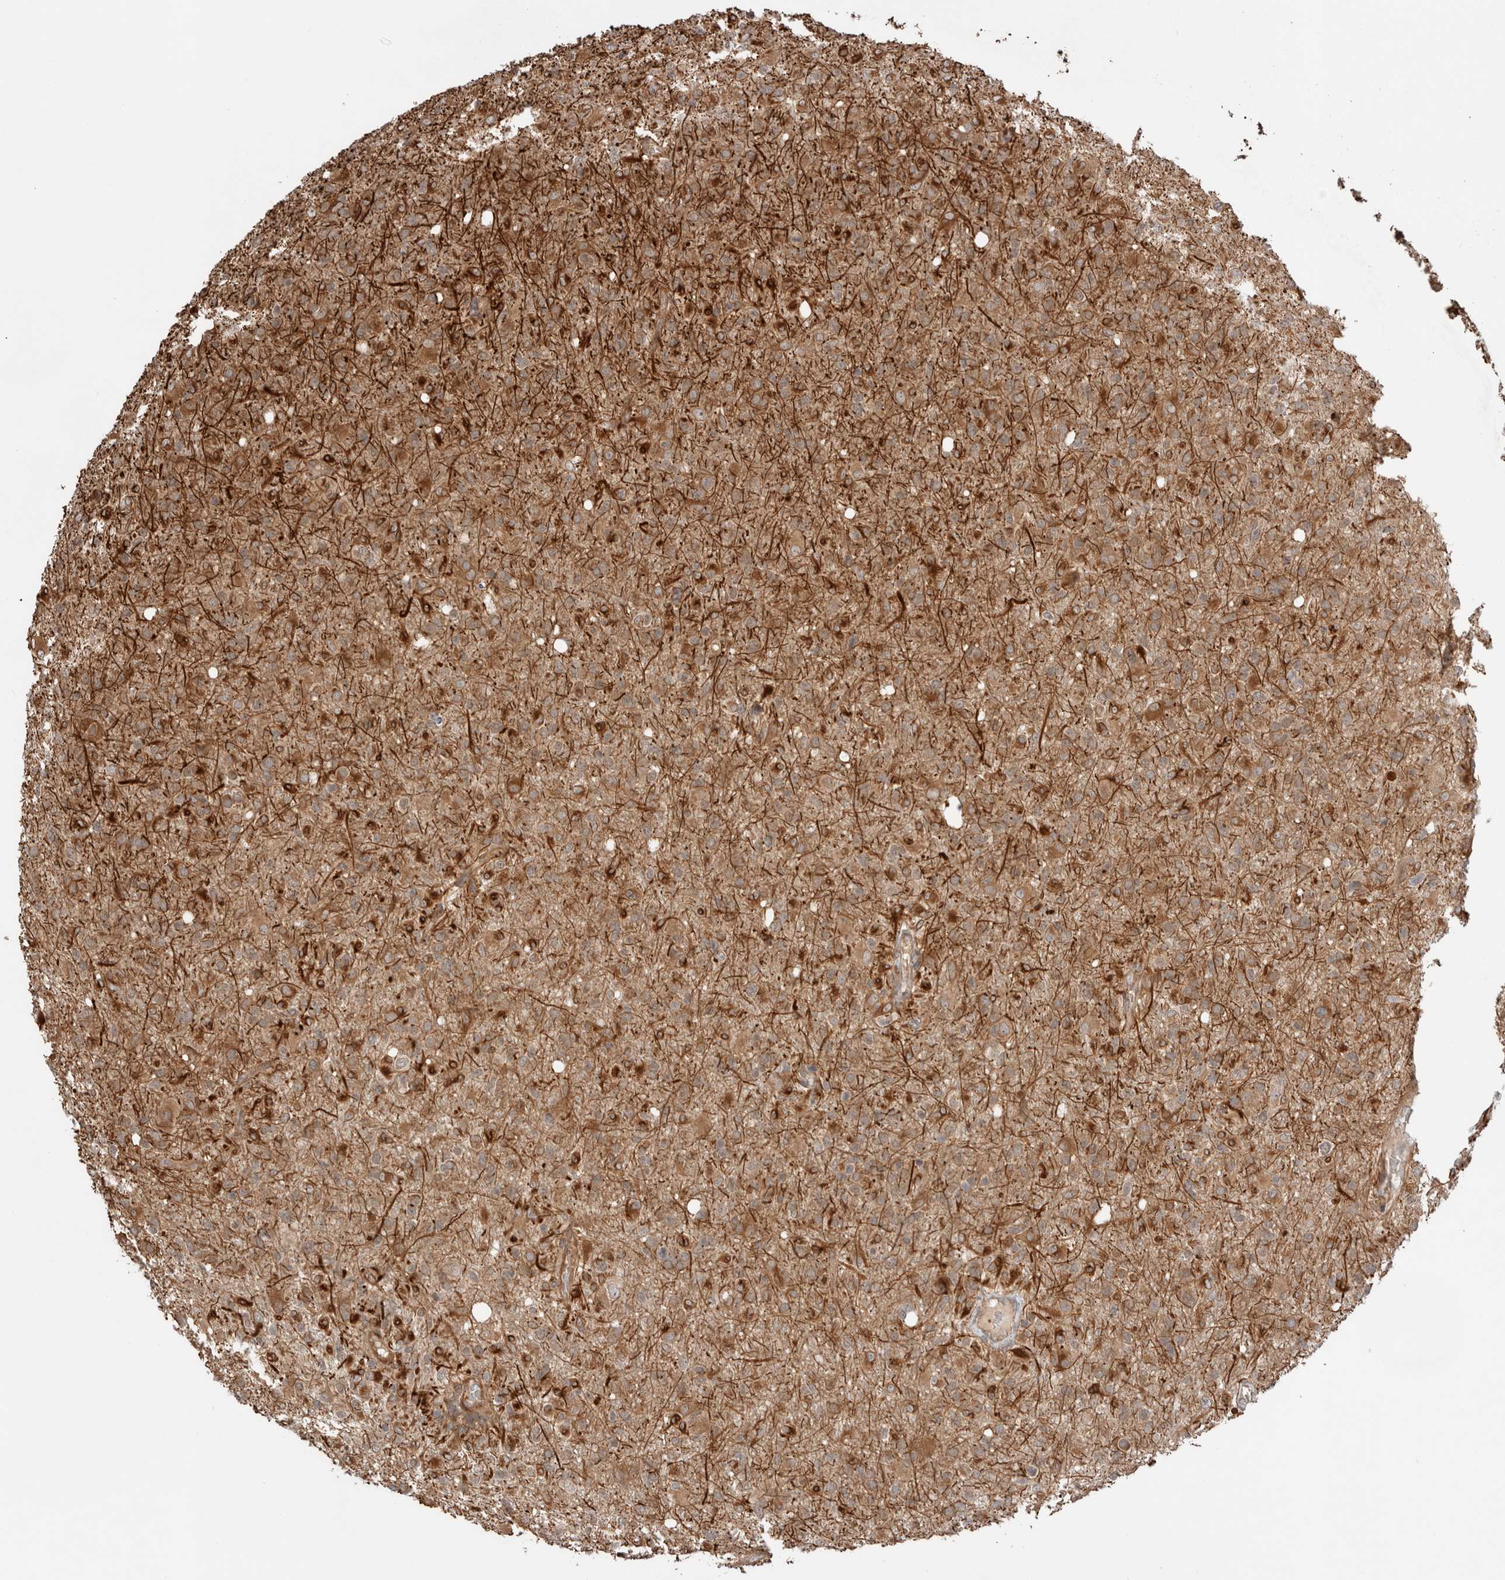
{"staining": {"intensity": "moderate", "quantity": ">75%", "location": "cytoplasmic/membranous"}, "tissue": "glioma", "cell_type": "Tumor cells", "image_type": "cancer", "snomed": [{"axis": "morphology", "description": "Glioma, malignant, High grade"}, {"axis": "topography", "description": "Brain"}], "caption": "Immunohistochemistry of human glioma exhibits medium levels of moderate cytoplasmic/membranous expression in approximately >75% of tumor cells.", "gene": "ZNF649", "patient": {"sex": "female", "age": 57}}